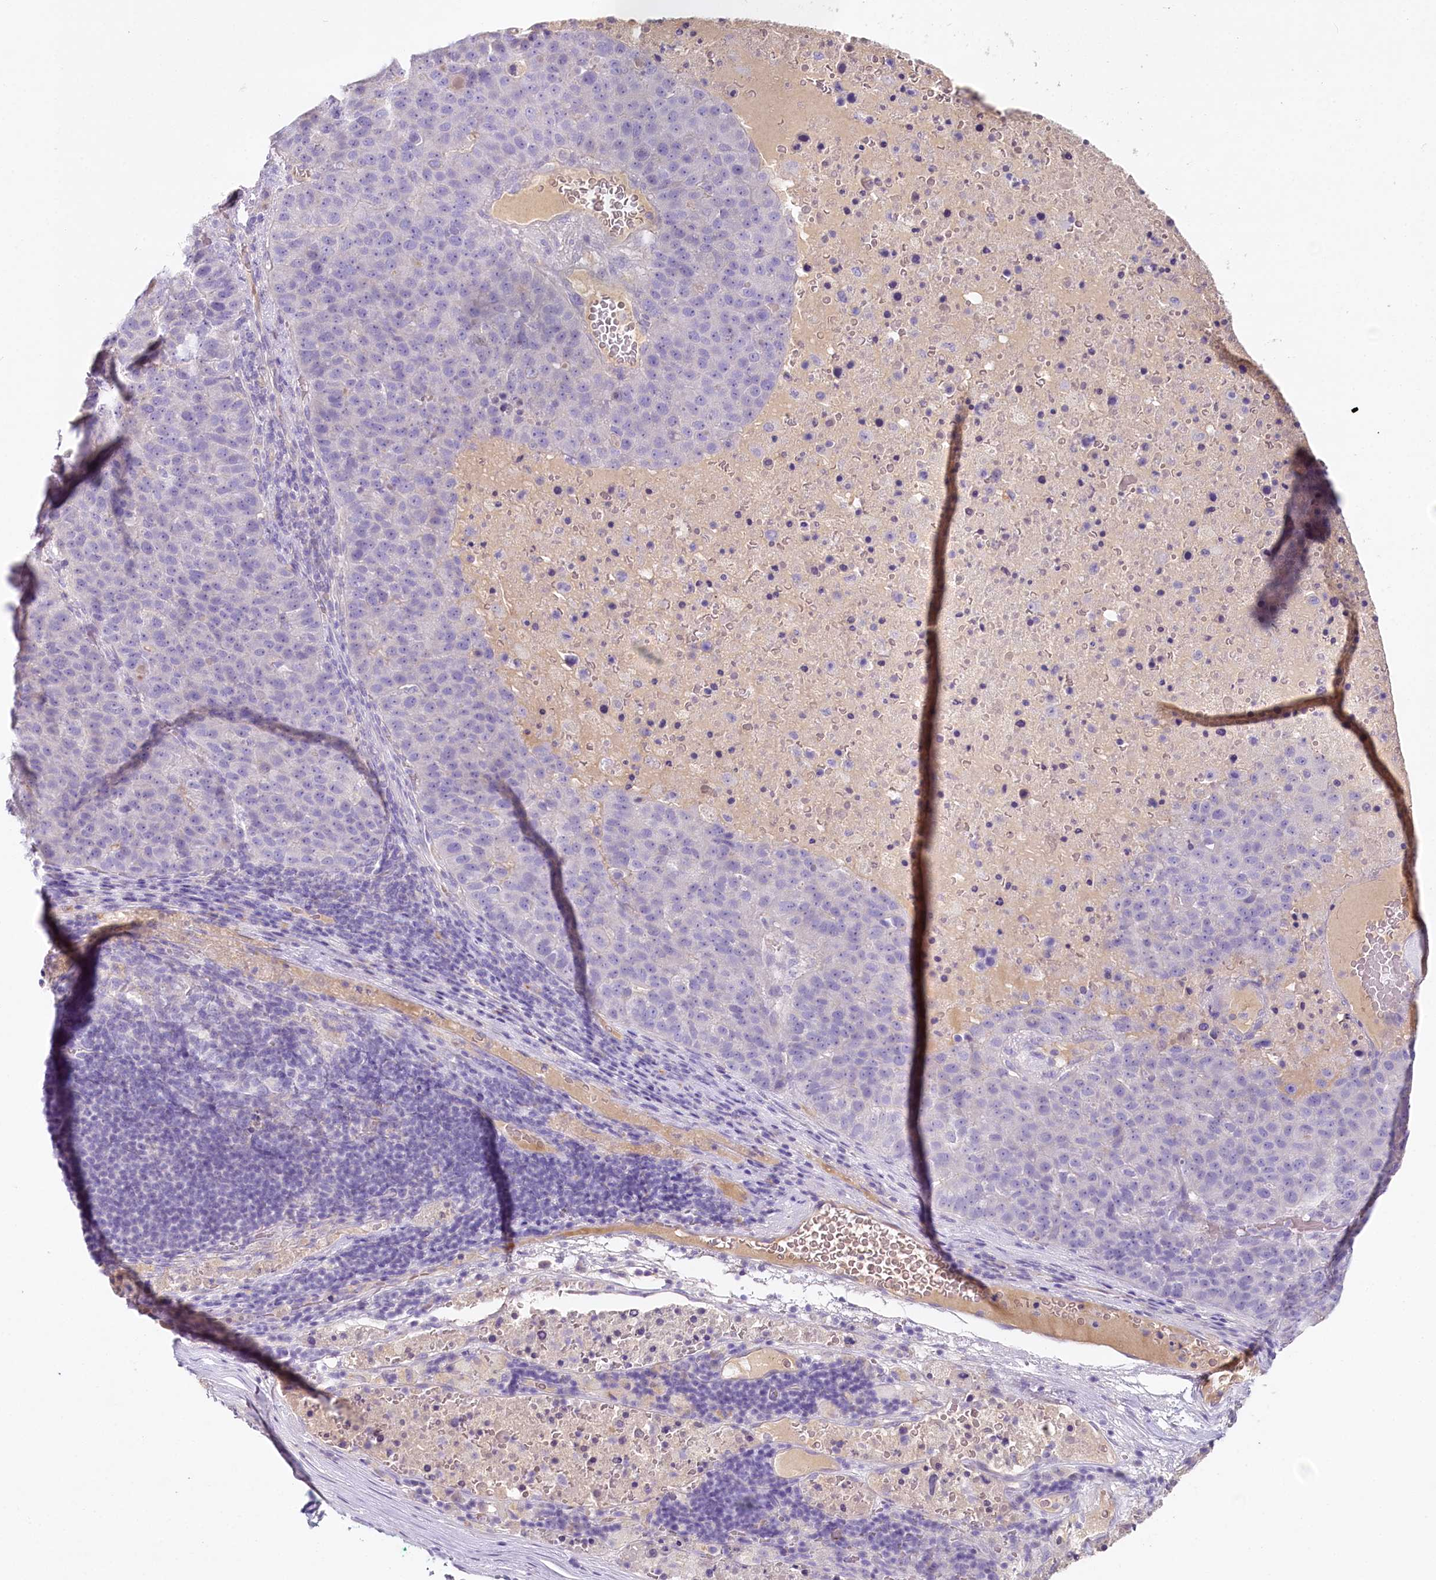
{"staining": {"intensity": "negative", "quantity": "none", "location": "none"}, "tissue": "pancreatic cancer", "cell_type": "Tumor cells", "image_type": "cancer", "snomed": [{"axis": "morphology", "description": "Adenocarcinoma, NOS"}, {"axis": "topography", "description": "Pancreas"}], "caption": "Pancreatic adenocarcinoma was stained to show a protein in brown. There is no significant expression in tumor cells.", "gene": "HPD", "patient": {"sex": "female", "age": 61}}